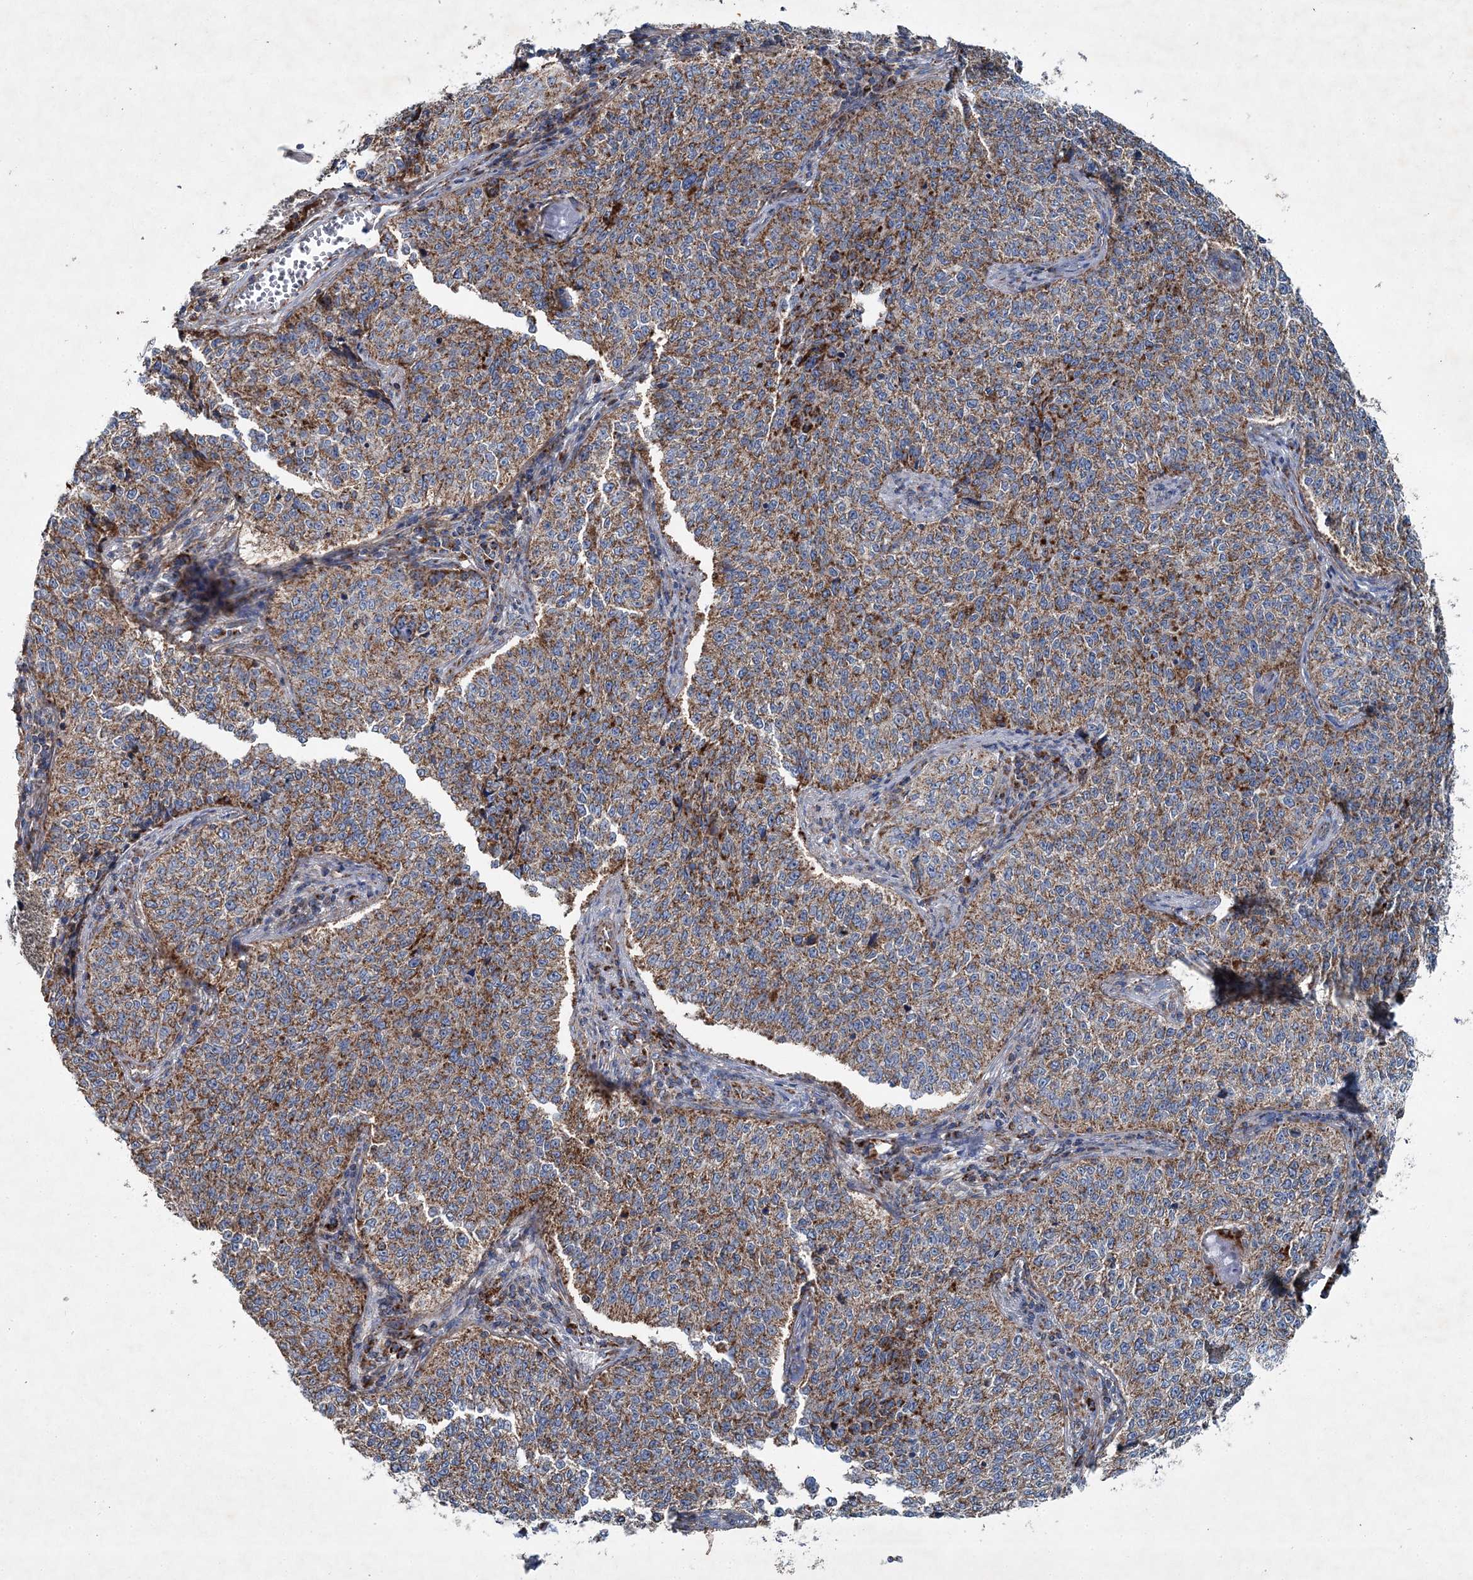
{"staining": {"intensity": "moderate", "quantity": ">75%", "location": "cytoplasmic/membranous"}, "tissue": "cervical cancer", "cell_type": "Tumor cells", "image_type": "cancer", "snomed": [{"axis": "morphology", "description": "Squamous cell carcinoma, NOS"}, {"axis": "topography", "description": "Cervix"}], "caption": "Cervical cancer was stained to show a protein in brown. There is medium levels of moderate cytoplasmic/membranous positivity in about >75% of tumor cells.", "gene": "SPAG16", "patient": {"sex": "female", "age": 35}}